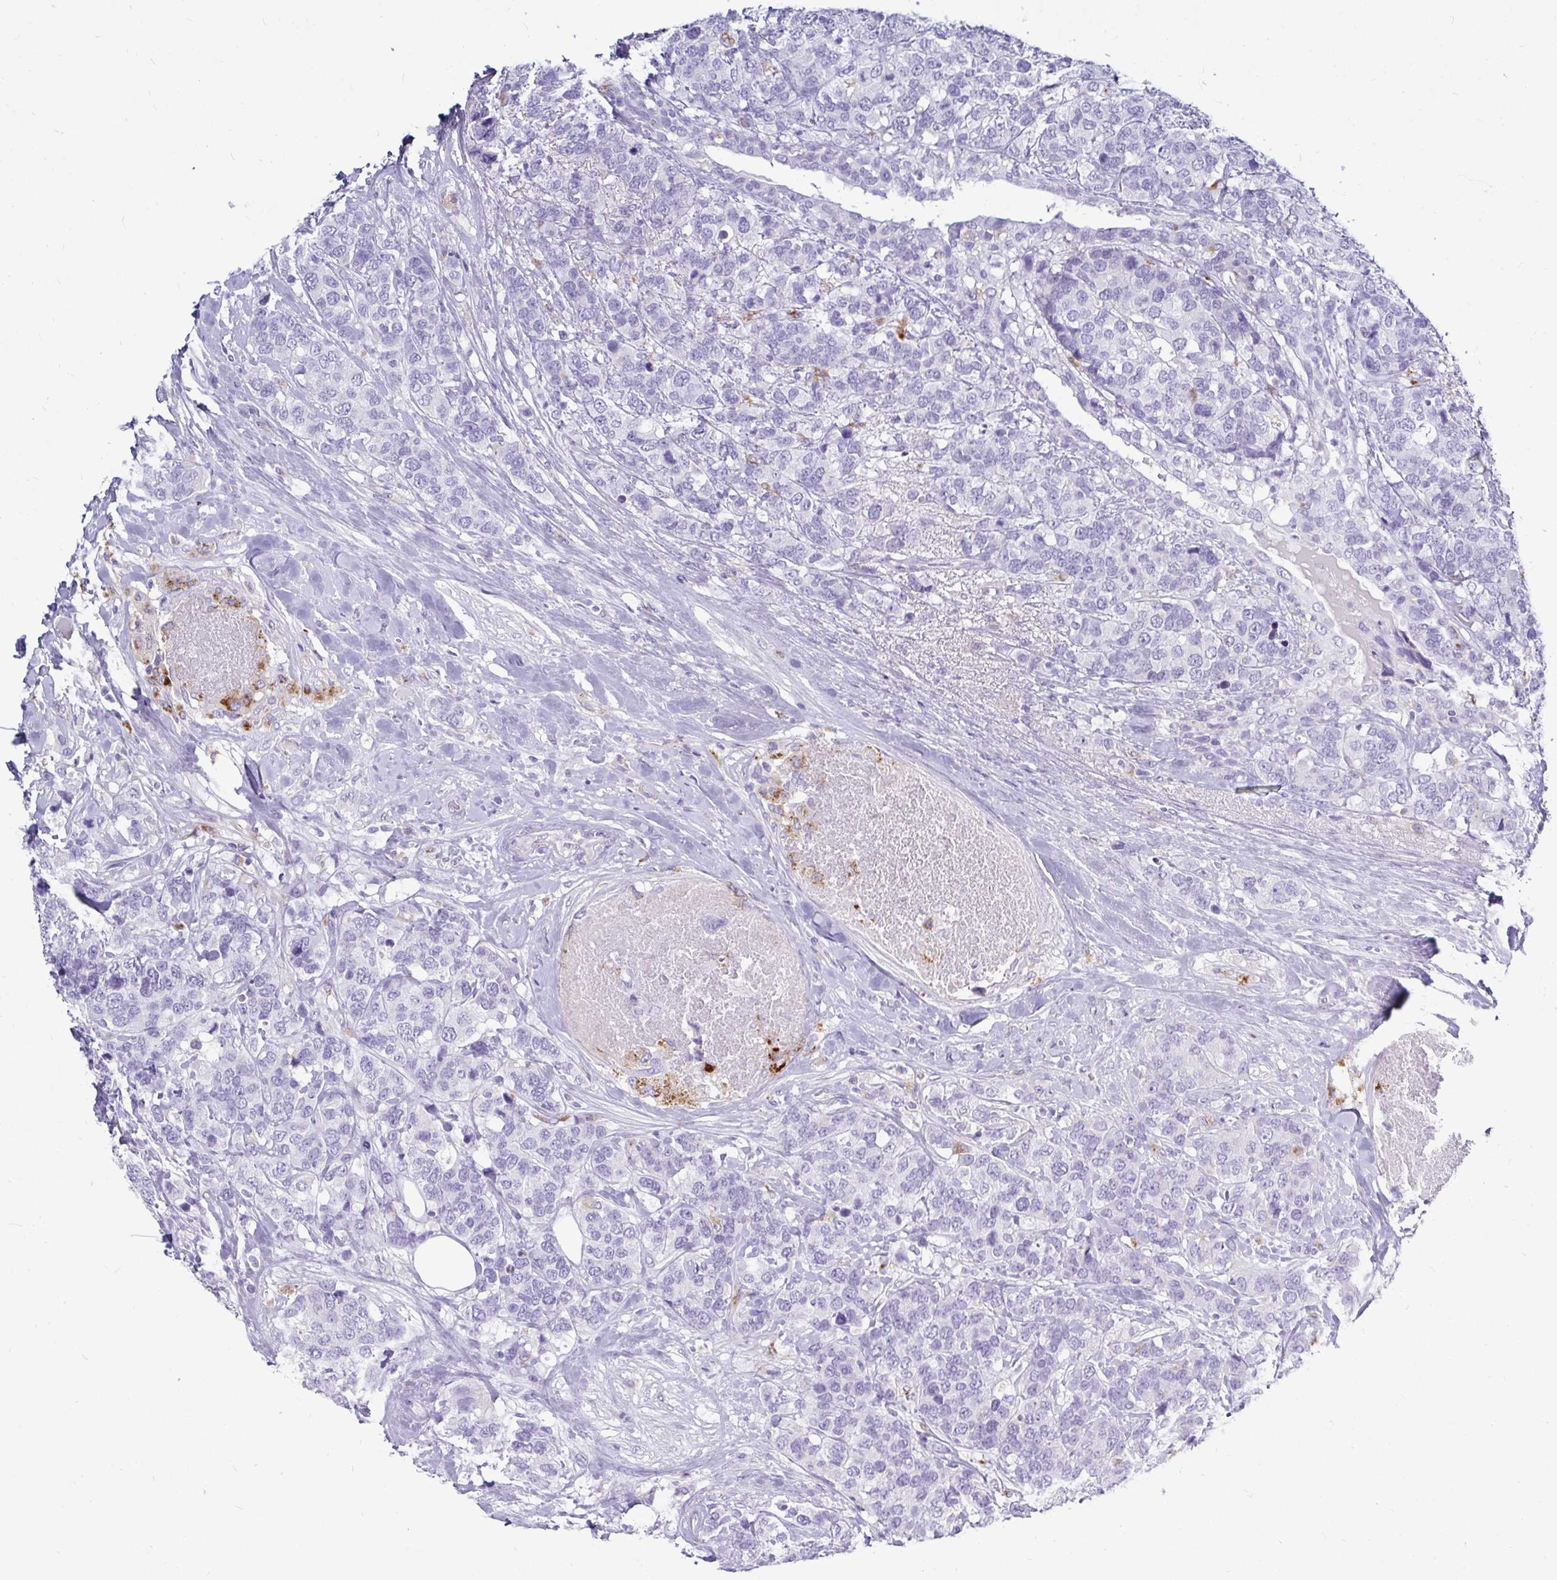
{"staining": {"intensity": "negative", "quantity": "none", "location": "none"}, "tissue": "breast cancer", "cell_type": "Tumor cells", "image_type": "cancer", "snomed": [{"axis": "morphology", "description": "Lobular carcinoma"}, {"axis": "topography", "description": "Breast"}], "caption": "High magnification brightfield microscopy of breast cancer (lobular carcinoma) stained with DAB (brown) and counterstained with hematoxylin (blue): tumor cells show no significant expression.", "gene": "CTSZ", "patient": {"sex": "female", "age": 59}}